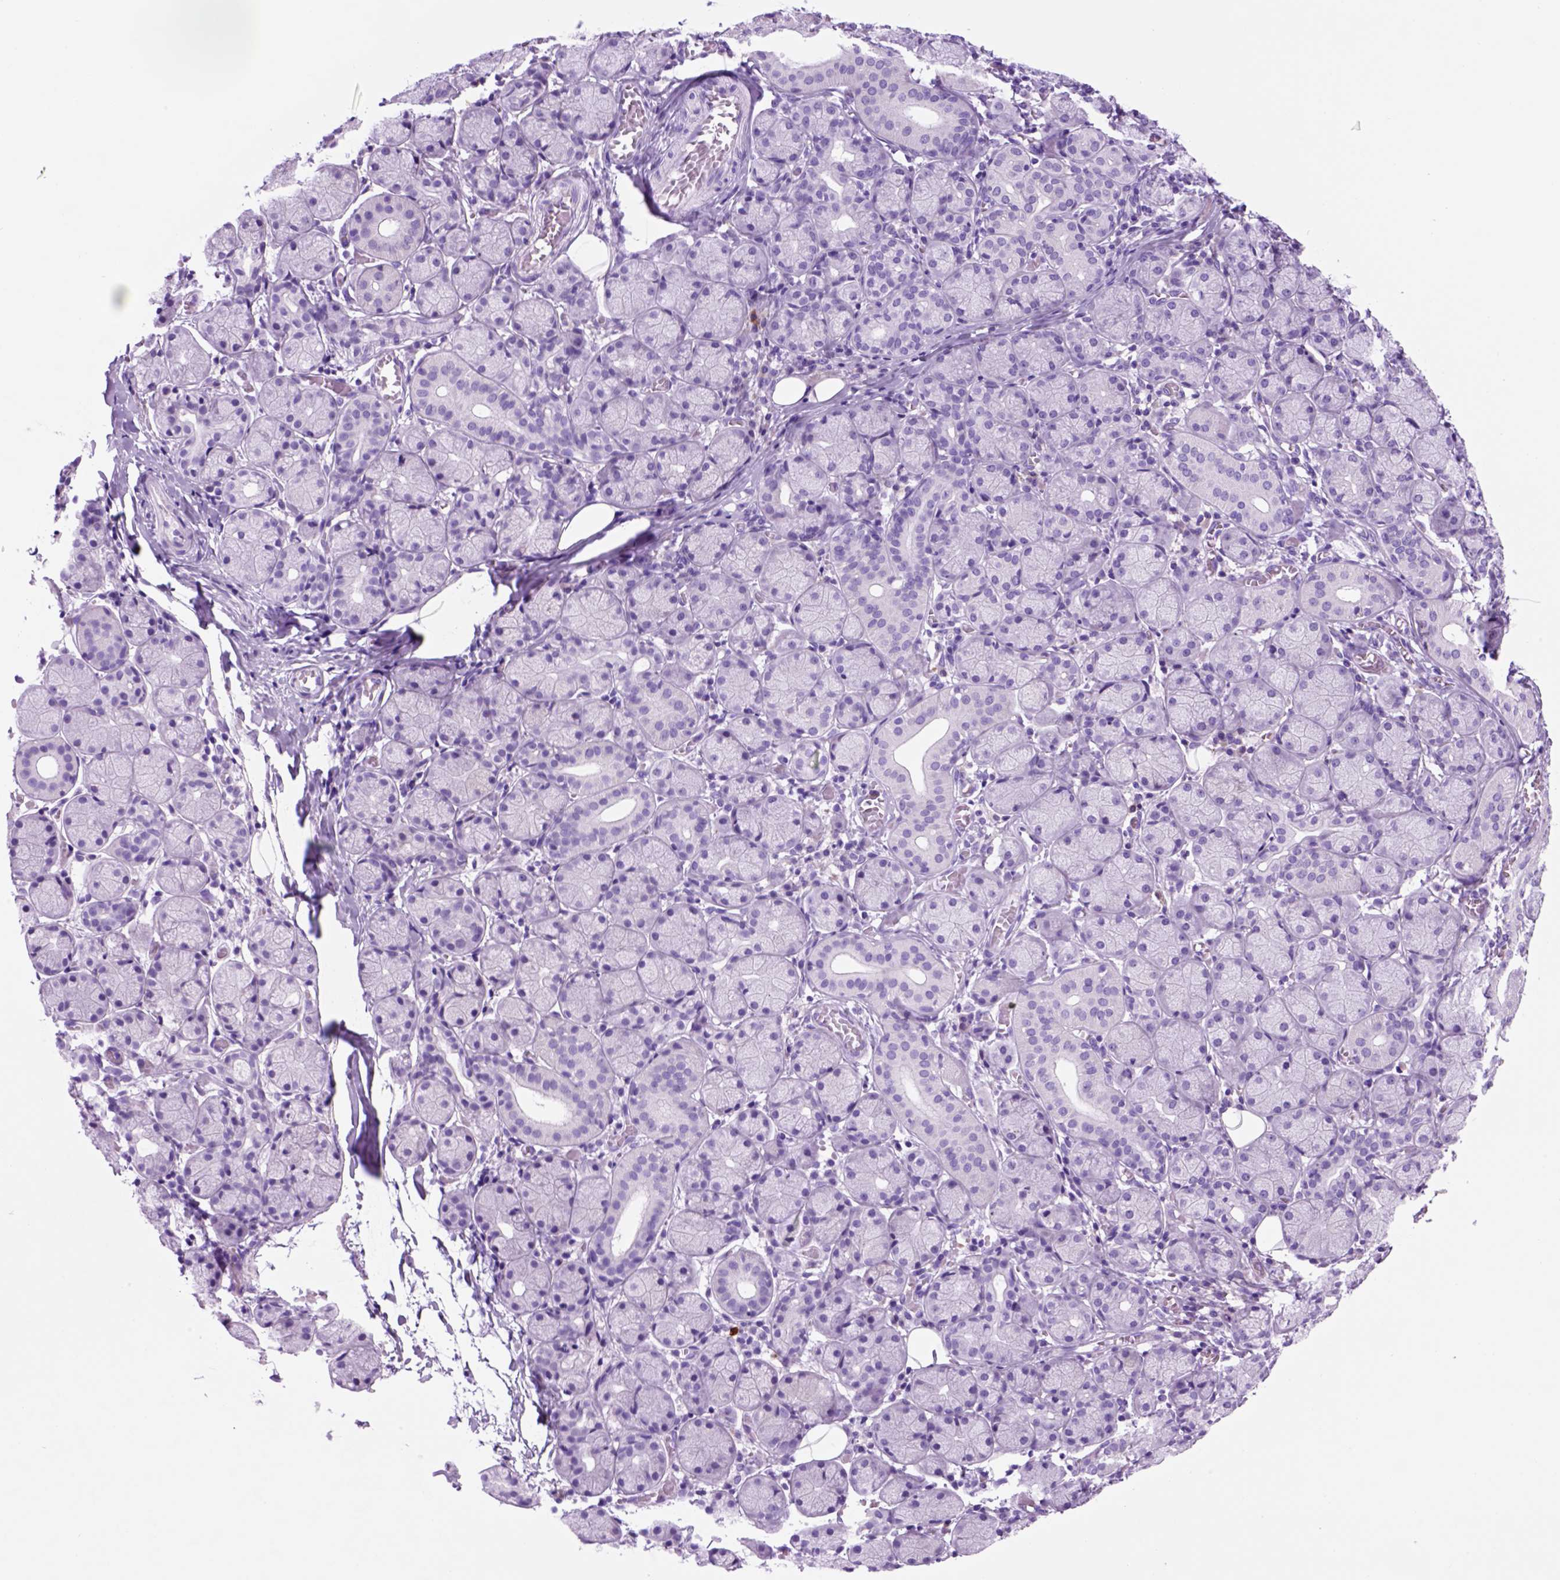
{"staining": {"intensity": "negative", "quantity": "none", "location": "none"}, "tissue": "salivary gland", "cell_type": "Glandular cells", "image_type": "normal", "snomed": [{"axis": "morphology", "description": "Normal tissue, NOS"}, {"axis": "topography", "description": "Salivary gland"}, {"axis": "topography", "description": "Peripheral nerve tissue"}], "caption": "IHC photomicrograph of unremarkable salivary gland: salivary gland stained with DAB (3,3'-diaminobenzidine) exhibits no significant protein positivity in glandular cells. The staining is performed using DAB brown chromogen with nuclei counter-stained in using hematoxylin.", "gene": "HHIPL2", "patient": {"sex": "female", "age": 24}}